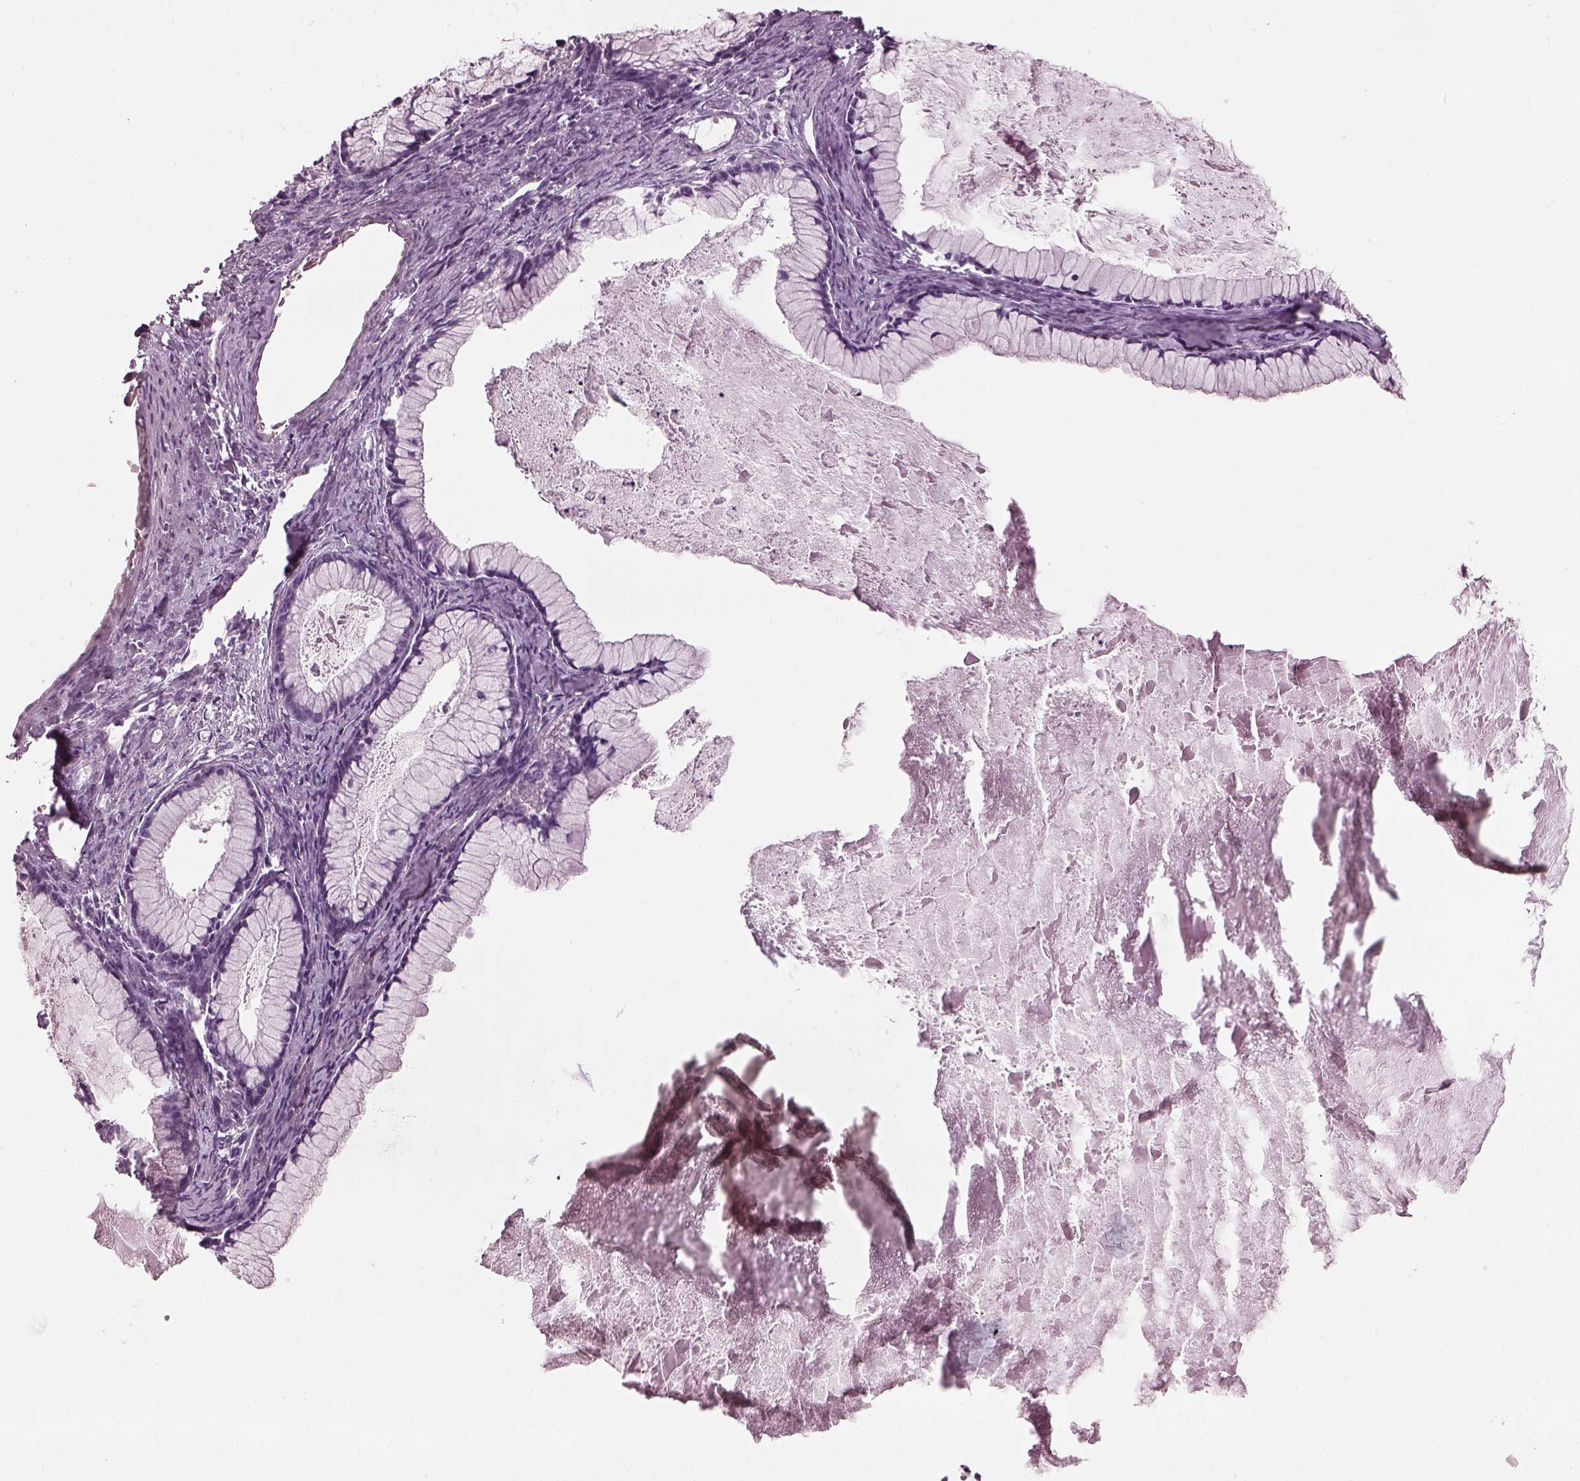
{"staining": {"intensity": "negative", "quantity": "none", "location": "none"}, "tissue": "ovarian cancer", "cell_type": "Tumor cells", "image_type": "cancer", "snomed": [{"axis": "morphology", "description": "Cystadenocarcinoma, mucinous, NOS"}, {"axis": "topography", "description": "Ovary"}], "caption": "An image of human ovarian cancer (mucinous cystadenocarcinoma) is negative for staining in tumor cells.", "gene": "PDC", "patient": {"sex": "female", "age": 41}}